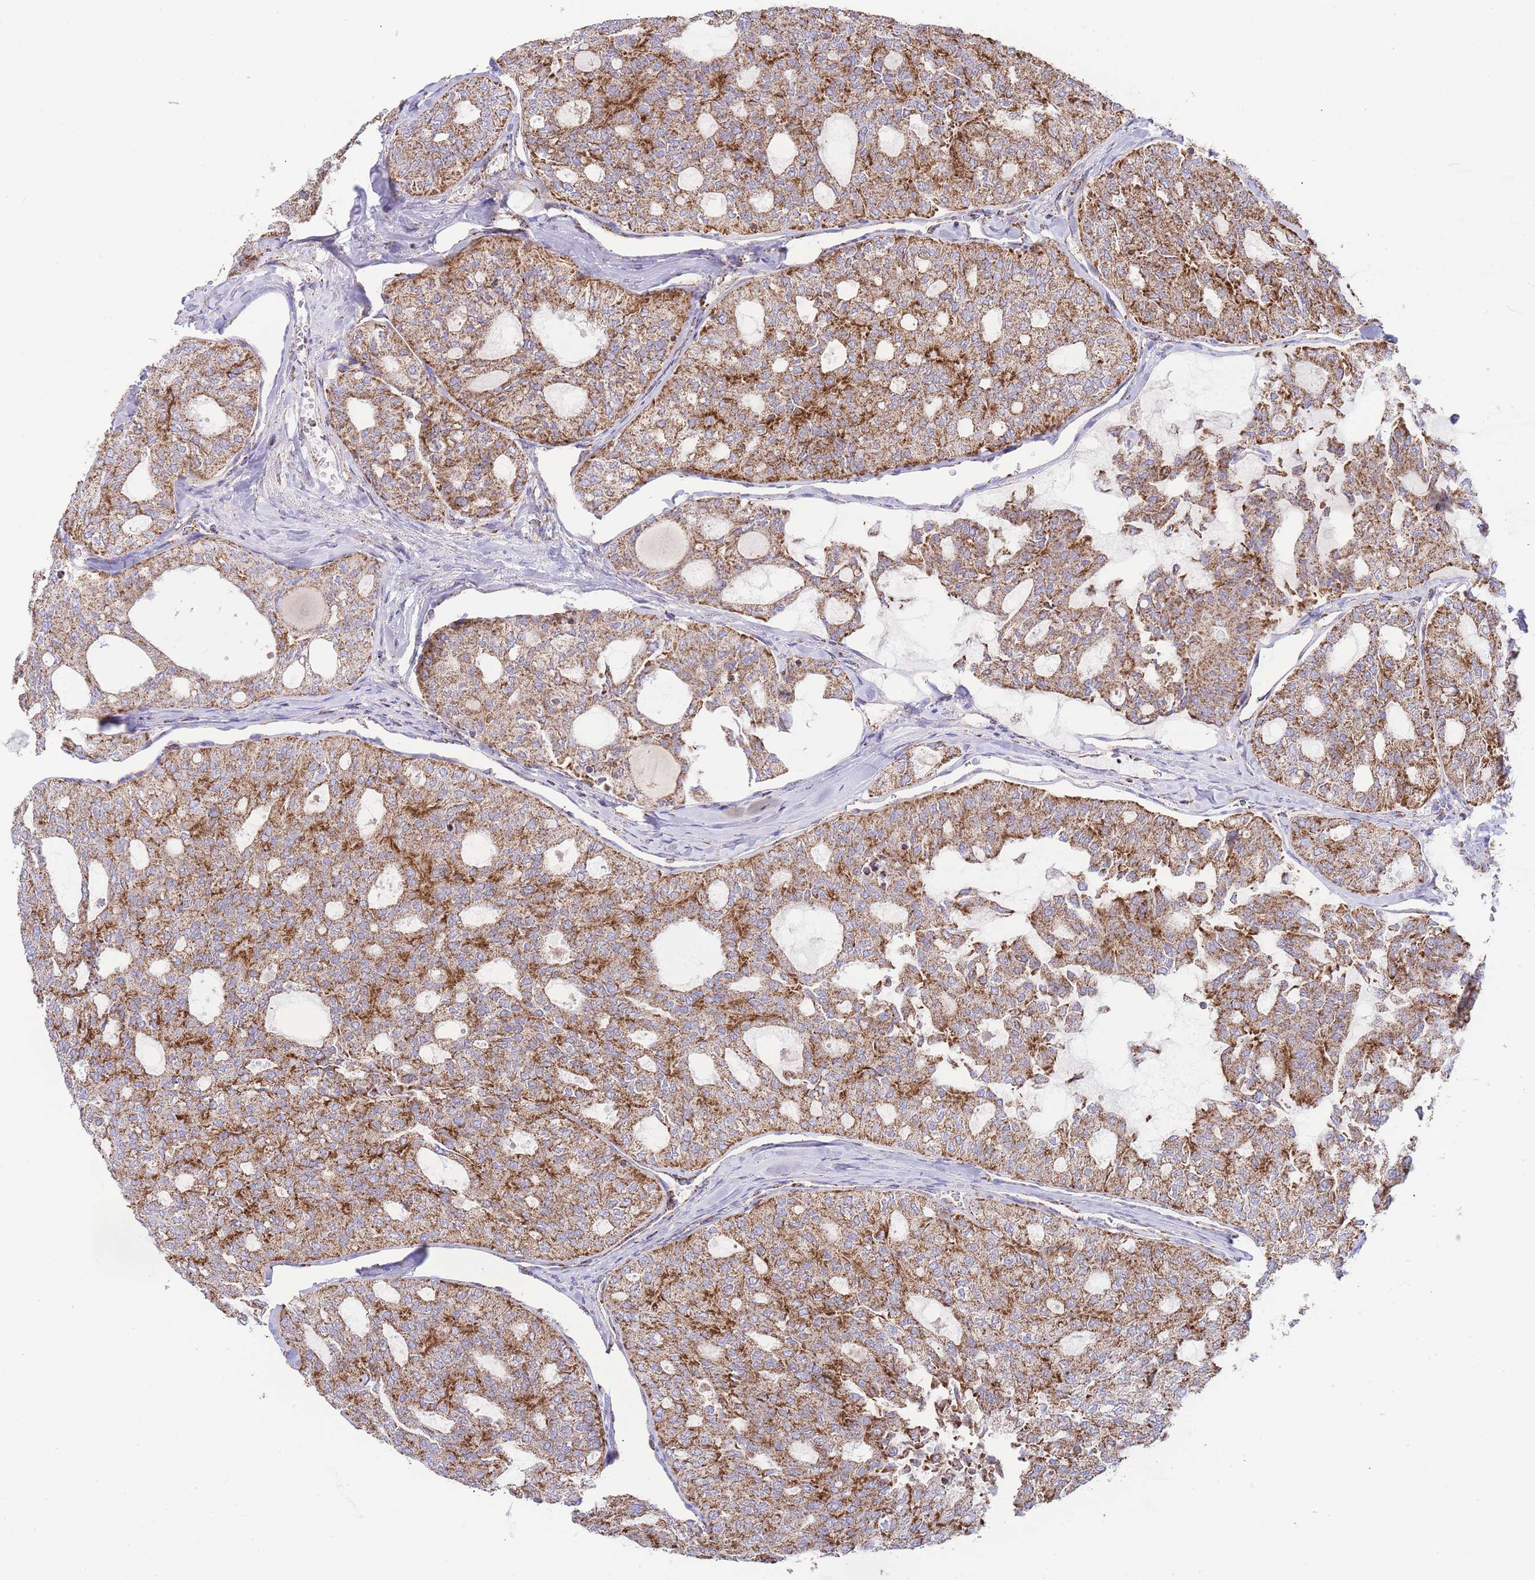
{"staining": {"intensity": "moderate", "quantity": ">75%", "location": "cytoplasmic/membranous"}, "tissue": "thyroid cancer", "cell_type": "Tumor cells", "image_type": "cancer", "snomed": [{"axis": "morphology", "description": "Follicular adenoma carcinoma, NOS"}, {"axis": "topography", "description": "Thyroid gland"}], "caption": "The immunohistochemical stain highlights moderate cytoplasmic/membranous expression in tumor cells of thyroid cancer (follicular adenoma carcinoma) tissue.", "gene": "GSTM1", "patient": {"sex": "male", "age": 75}}